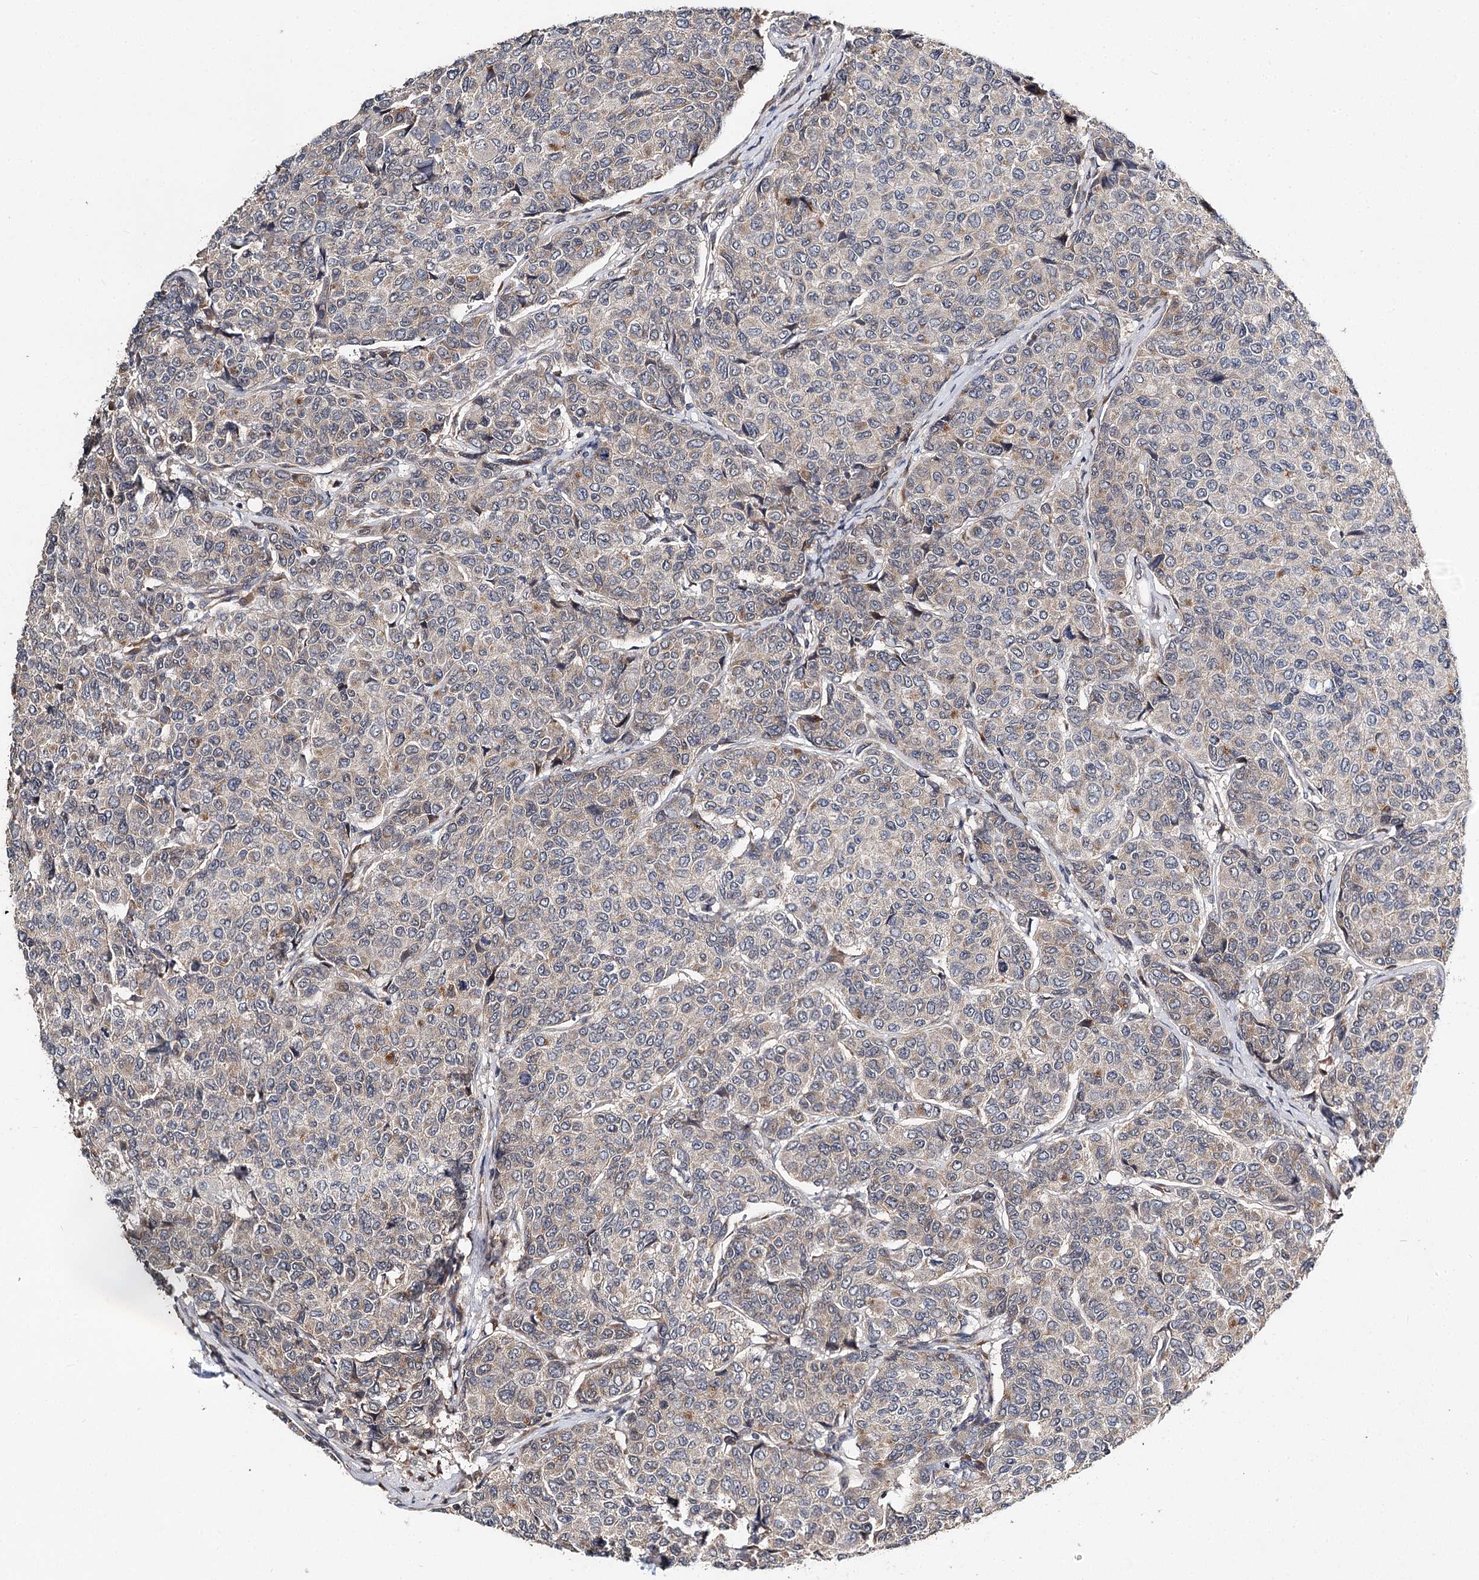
{"staining": {"intensity": "weak", "quantity": "<25%", "location": "cytoplasmic/membranous"}, "tissue": "breast cancer", "cell_type": "Tumor cells", "image_type": "cancer", "snomed": [{"axis": "morphology", "description": "Duct carcinoma"}, {"axis": "topography", "description": "Breast"}], "caption": "Immunohistochemistry (IHC) of breast invasive ductal carcinoma shows no positivity in tumor cells.", "gene": "NOPCHAP1", "patient": {"sex": "female", "age": 55}}